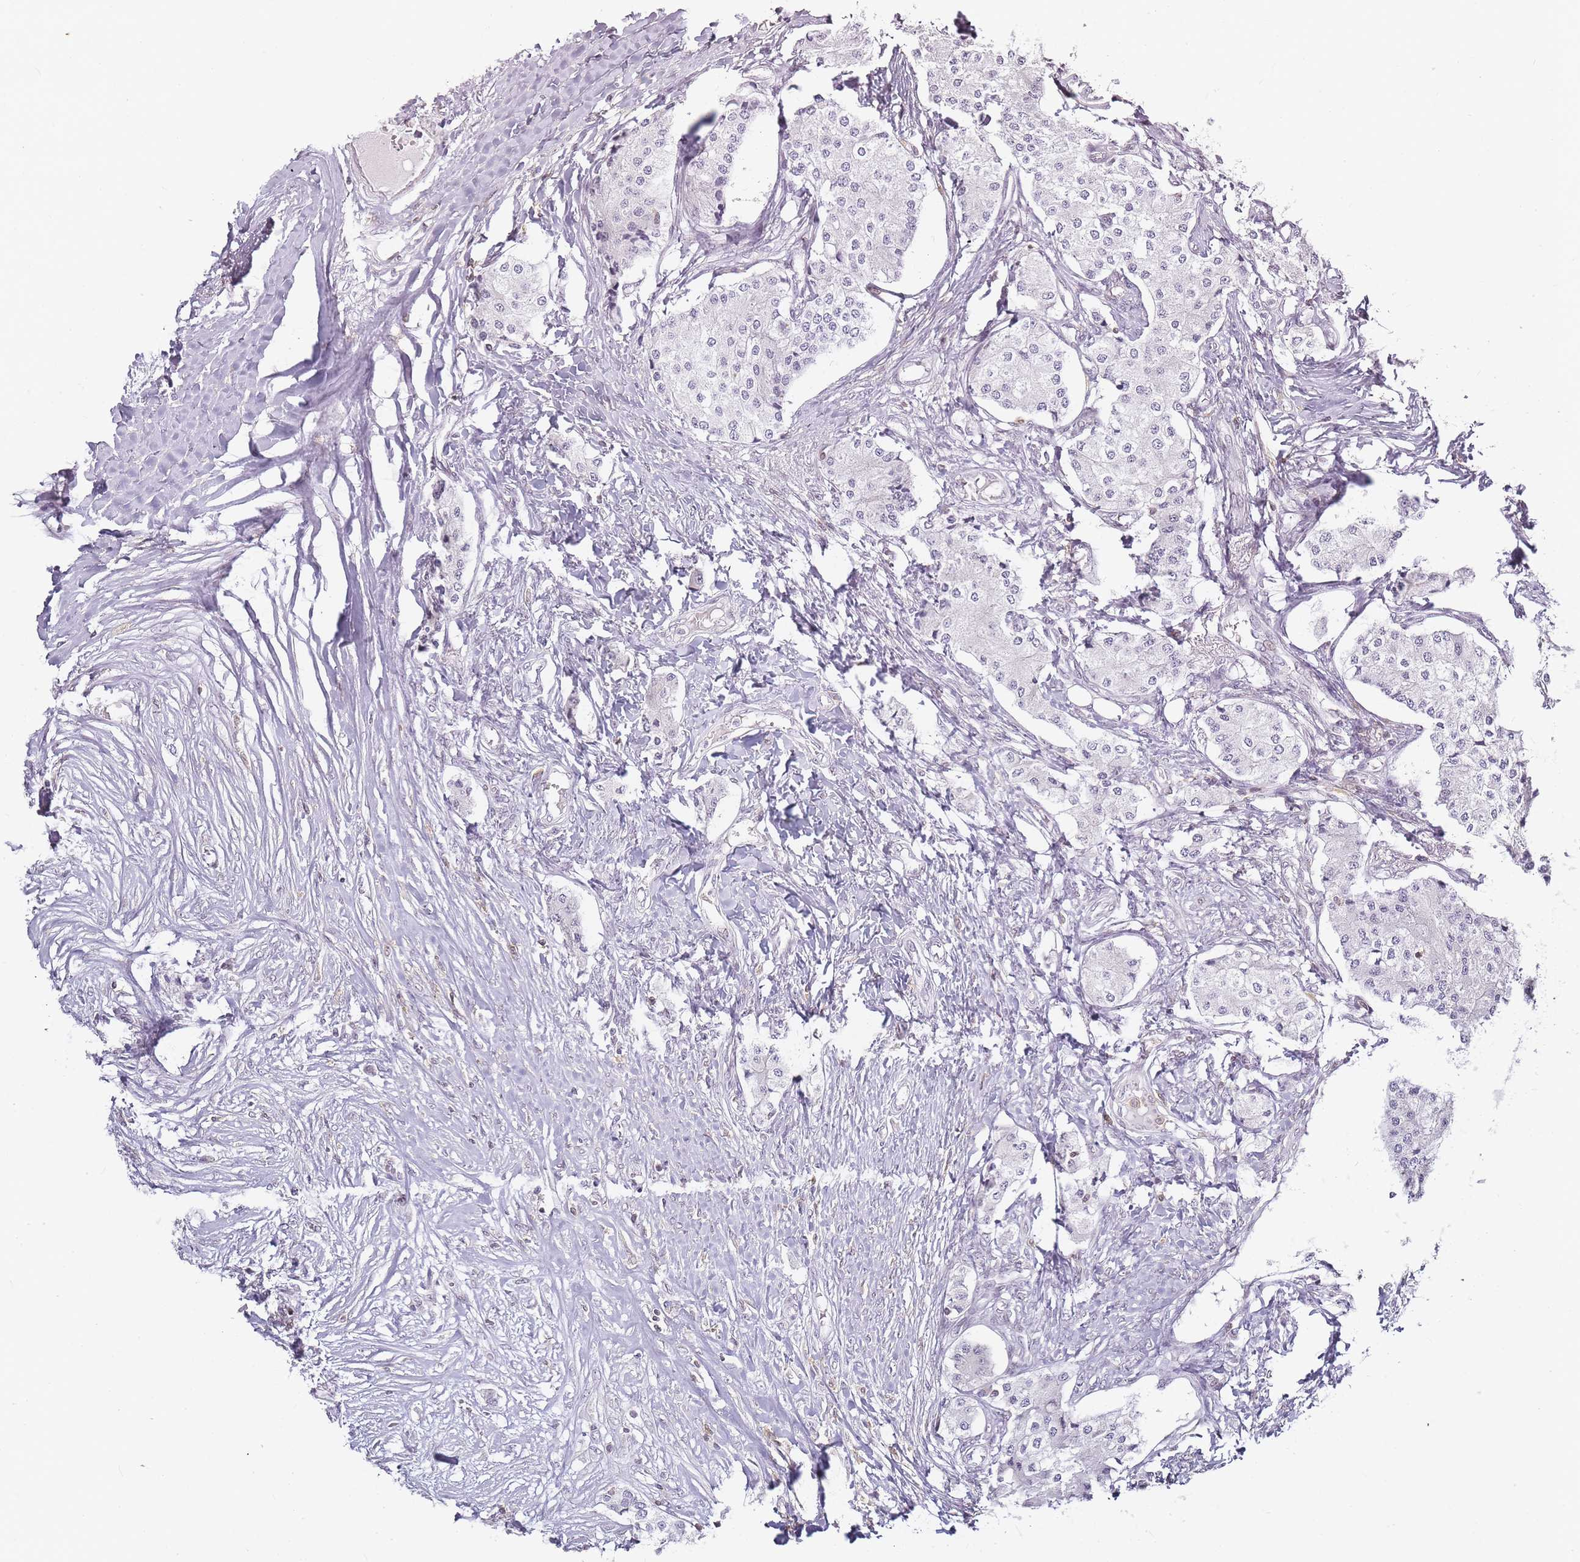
{"staining": {"intensity": "negative", "quantity": "none", "location": "none"}, "tissue": "carcinoid", "cell_type": "Tumor cells", "image_type": "cancer", "snomed": [{"axis": "morphology", "description": "Carcinoid, malignant, NOS"}, {"axis": "topography", "description": "Colon"}], "caption": "This photomicrograph is of malignant carcinoid stained with immunohistochemistry to label a protein in brown with the nuclei are counter-stained blue. There is no positivity in tumor cells. (DAB immunohistochemistry, high magnification).", "gene": "JAKMIP1", "patient": {"sex": "female", "age": 52}}